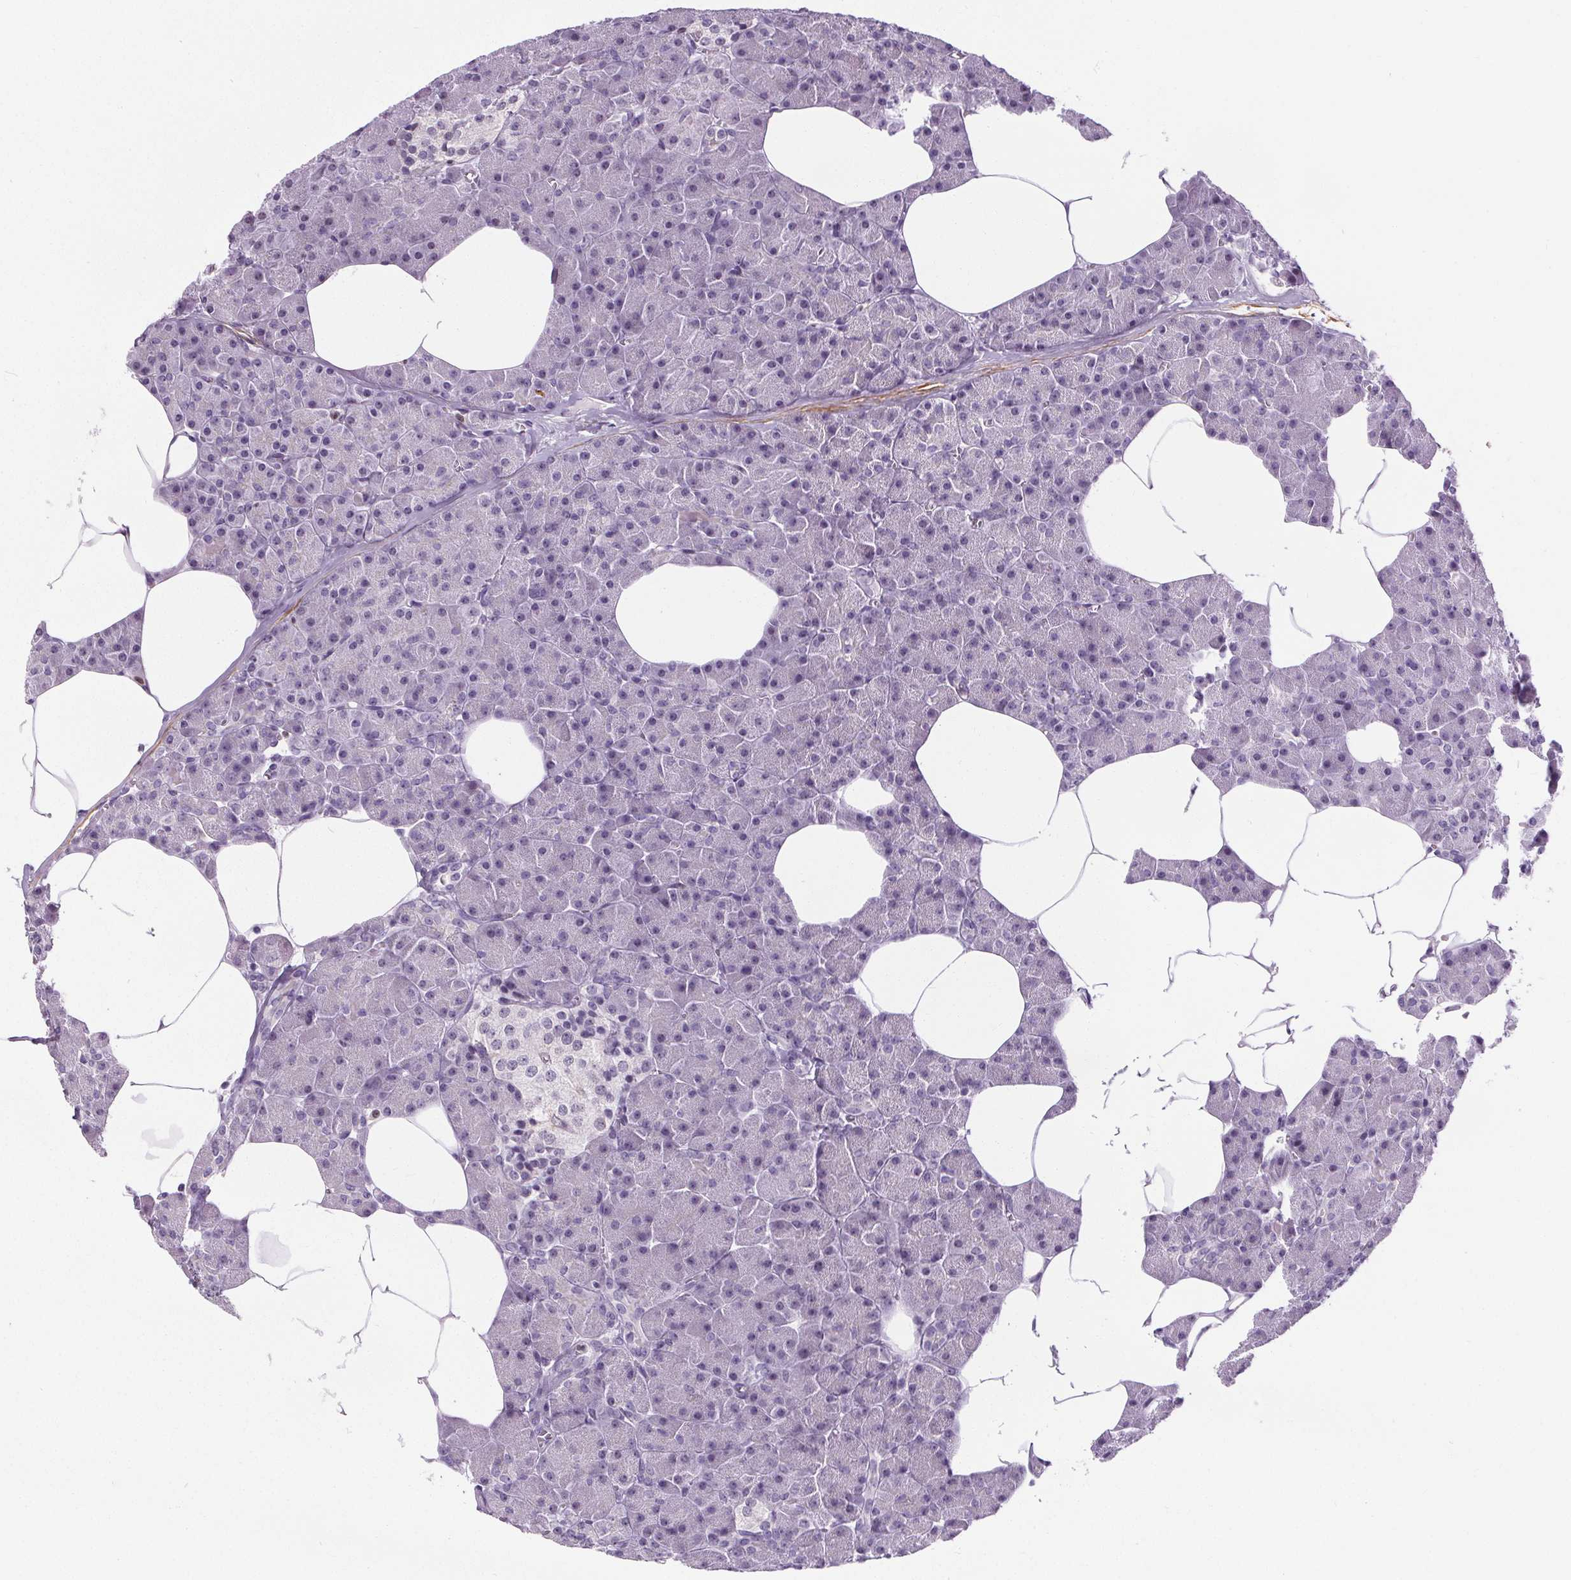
{"staining": {"intensity": "negative", "quantity": "none", "location": "none"}, "tissue": "pancreas", "cell_type": "Exocrine glandular cells", "image_type": "normal", "snomed": [{"axis": "morphology", "description": "Normal tissue, NOS"}, {"axis": "topography", "description": "Pancreas"}], "caption": "Exocrine glandular cells are negative for protein expression in normal human pancreas. (DAB immunohistochemistry visualized using brightfield microscopy, high magnification).", "gene": "TMEM240", "patient": {"sex": "female", "age": 45}}